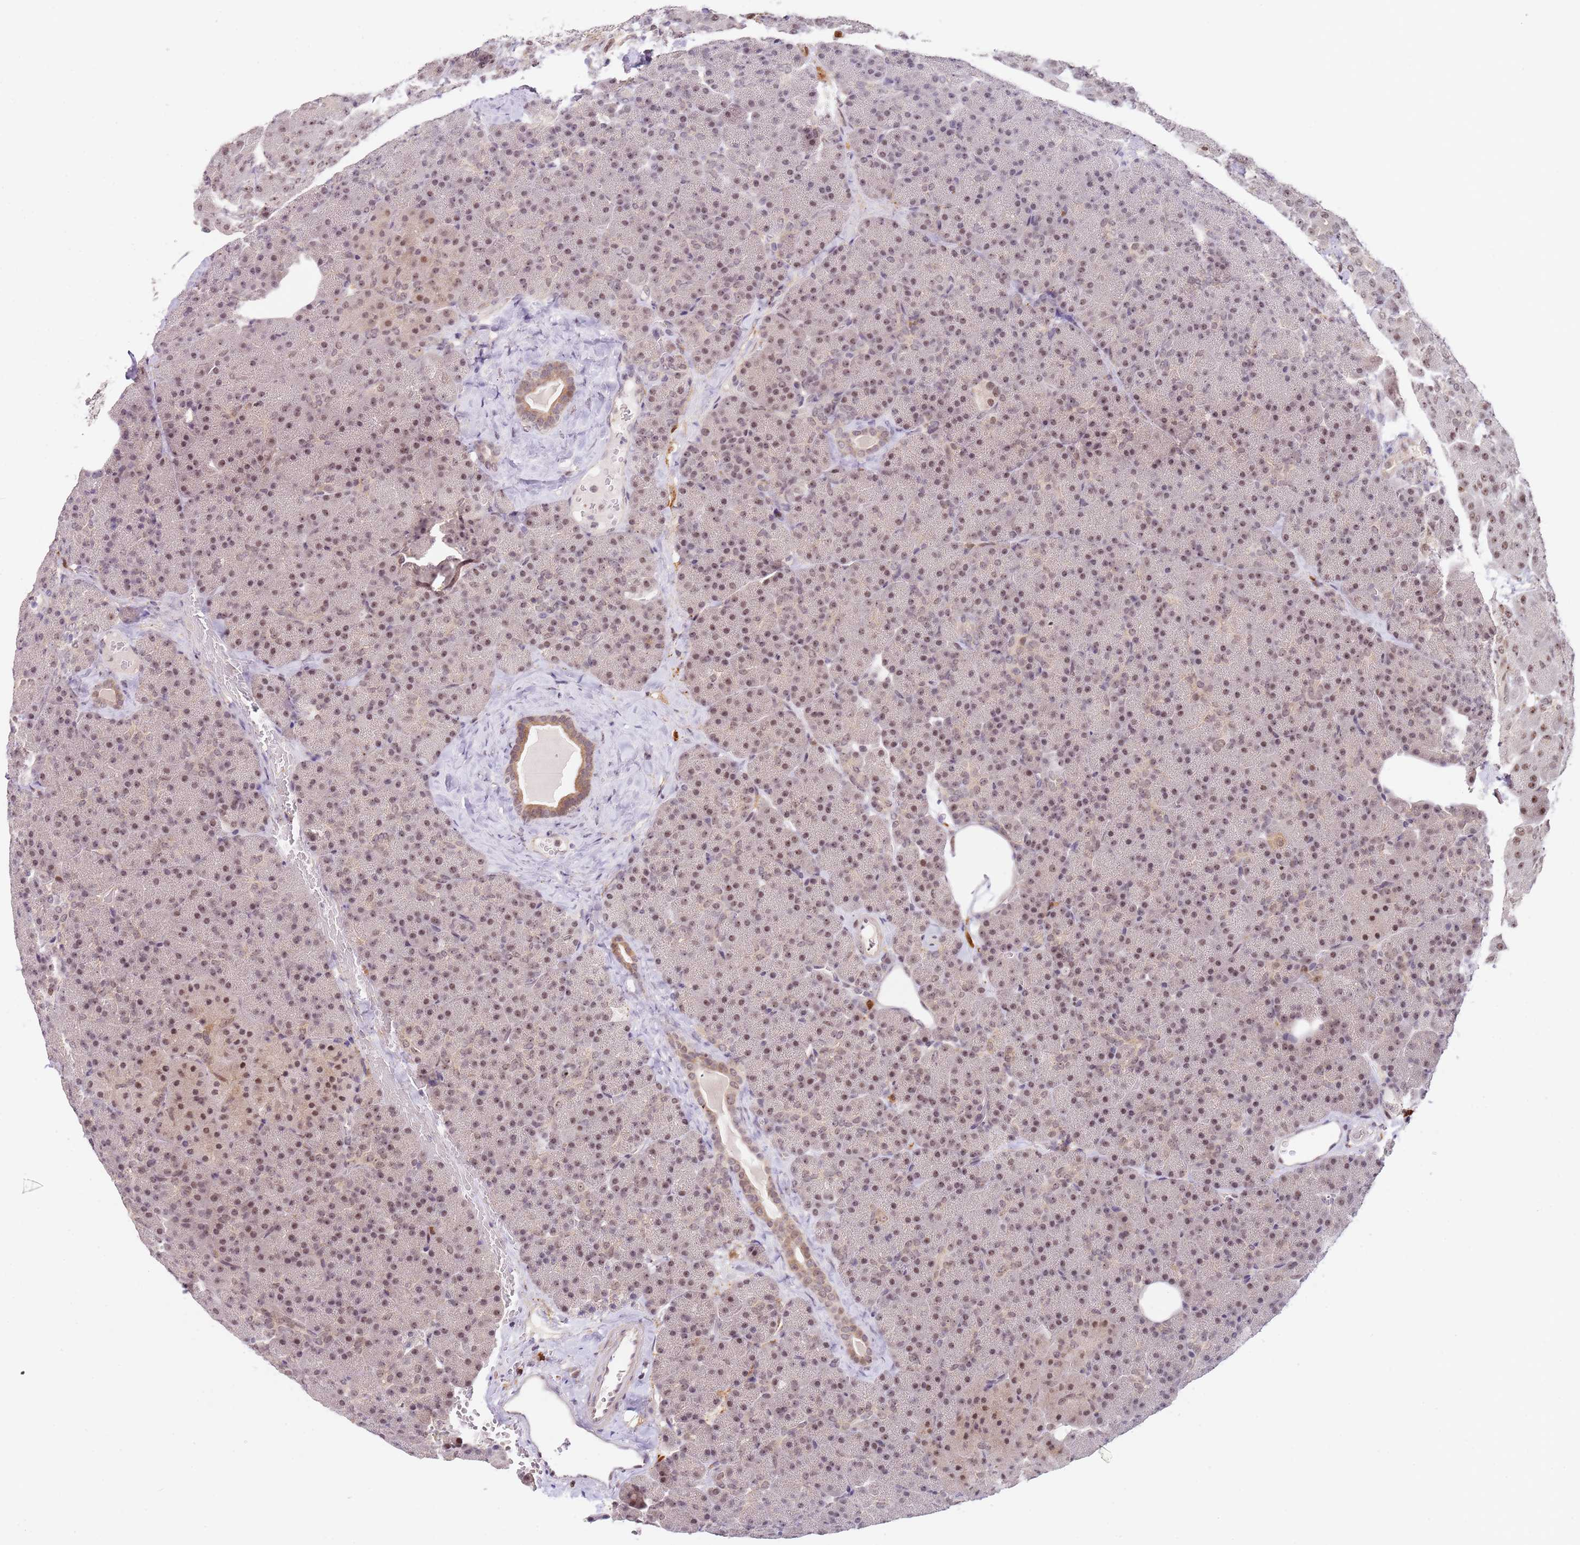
{"staining": {"intensity": "moderate", "quantity": "25%-75%", "location": "cytoplasmic/membranous,nuclear"}, "tissue": "pancreas", "cell_type": "Exocrine glandular cells", "image_type": "normal", "snomed": [{"axis": "morphology", "description": "Normal tissue, NOS"}, {"axis": "morphology", "description": "Carcinoid, malignant, NOS"}, {"axis": "topography", "description": "Pancreas"}], "caption": "Protein expression analysis of unremarkable pancreas reveals moderate cytoplasmic/membranous,nuclear expression in about 25%-75% of exocrine glandular cells. (Brightfield microscopy of DAB IHC at high magnification).", "gene": "LGALSL", "patient": {"sex": "female", "age": 35}}